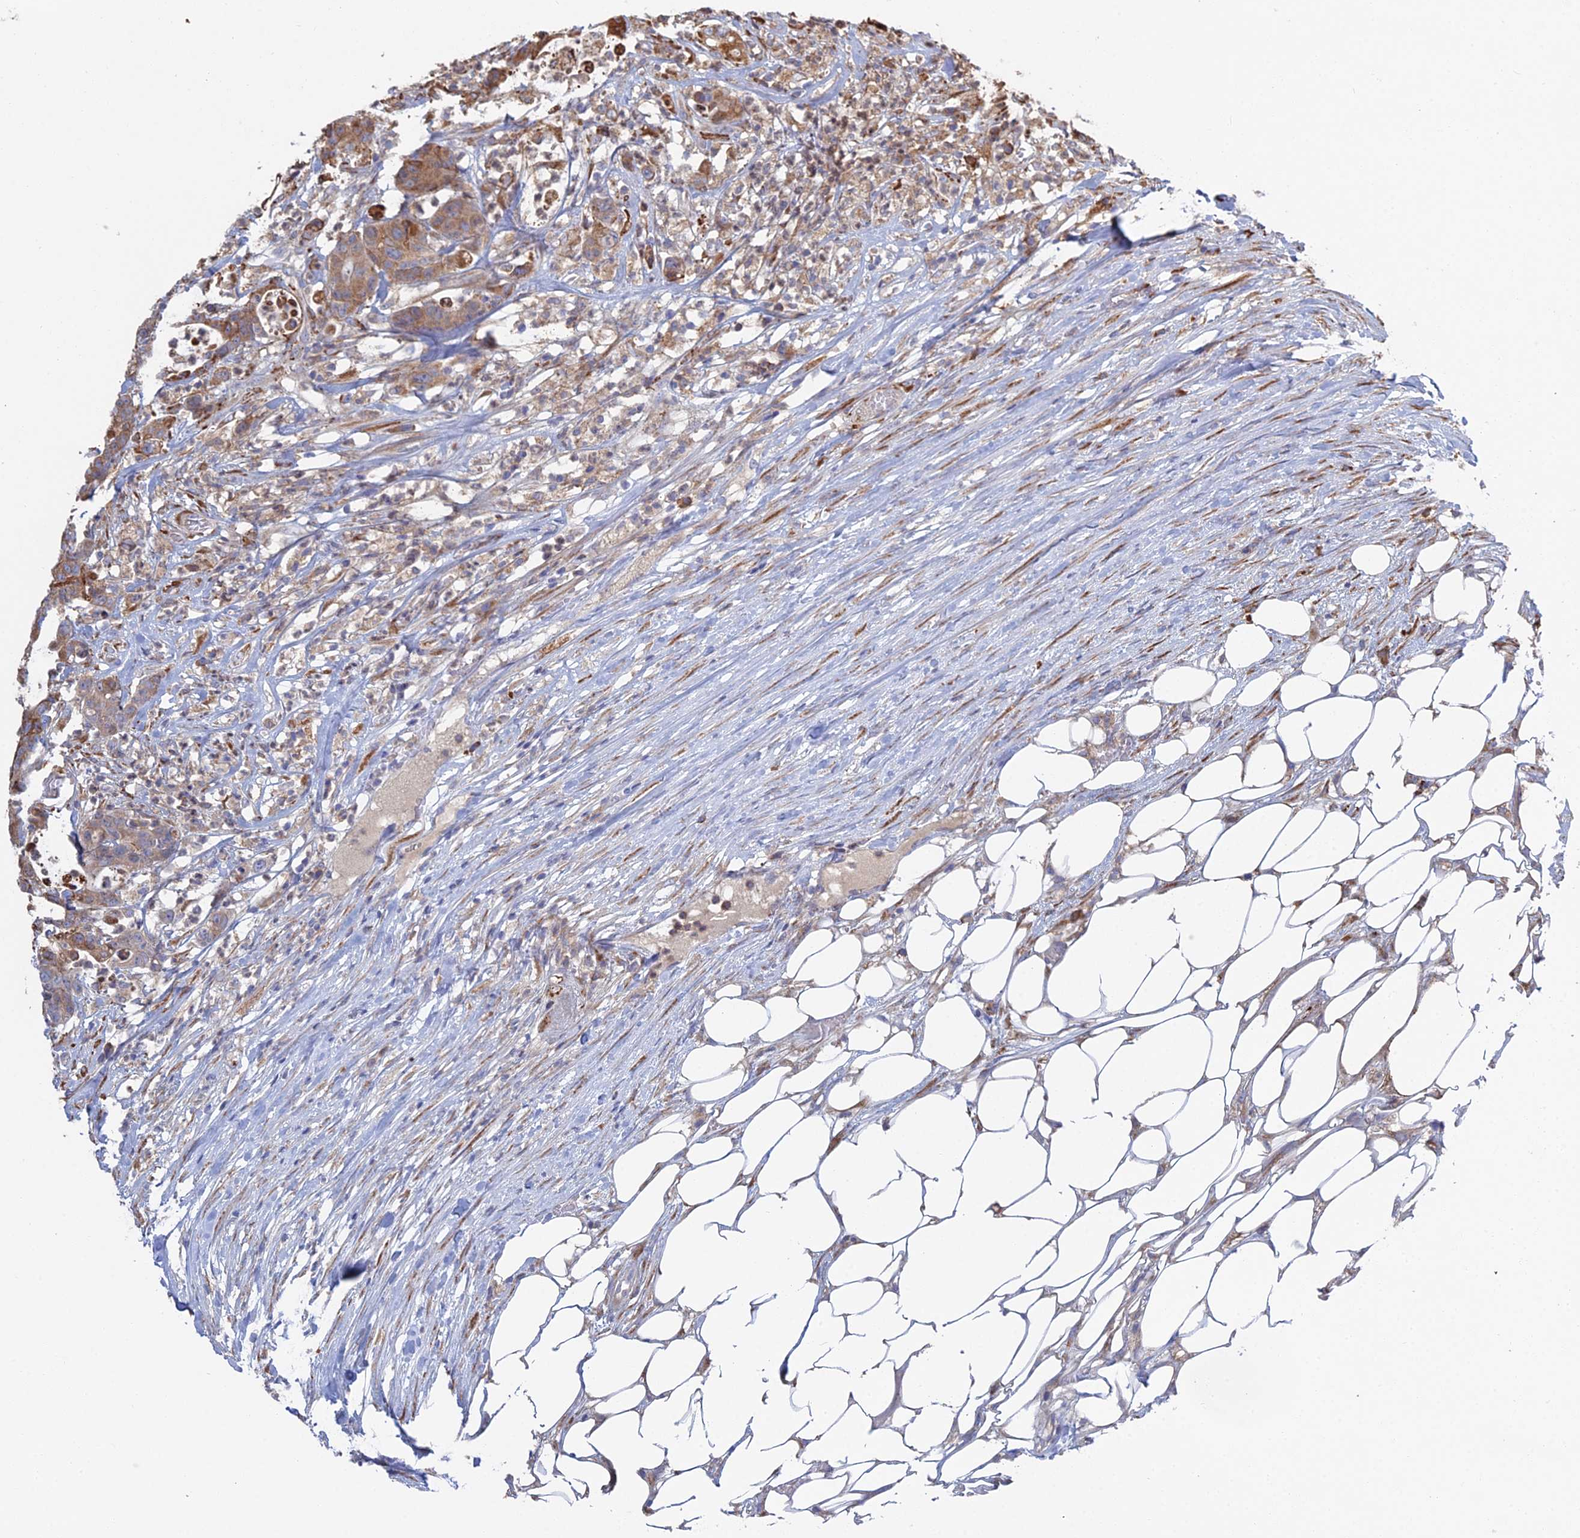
{"staining": {"intensity": "moderate", "quantity": "<25%", "location": "cytoplasmic/membranous"}, "tissue": "colorectal cancer", "cell_type": "Tumor cells", "image_type": "cancer", "snomed": [{"axis": "morphology", "description": "Adenocarcinoma, NOS"}, {"axis": "topography", "description": "Colon"}], "caption": "Tumor cells show moderate cytoplasmic/membranous expression in approximately <25% of cells in colorectal cancer.", "gene": "TRAPPC6A", "patient": {"sex": "female", "age": 84}}